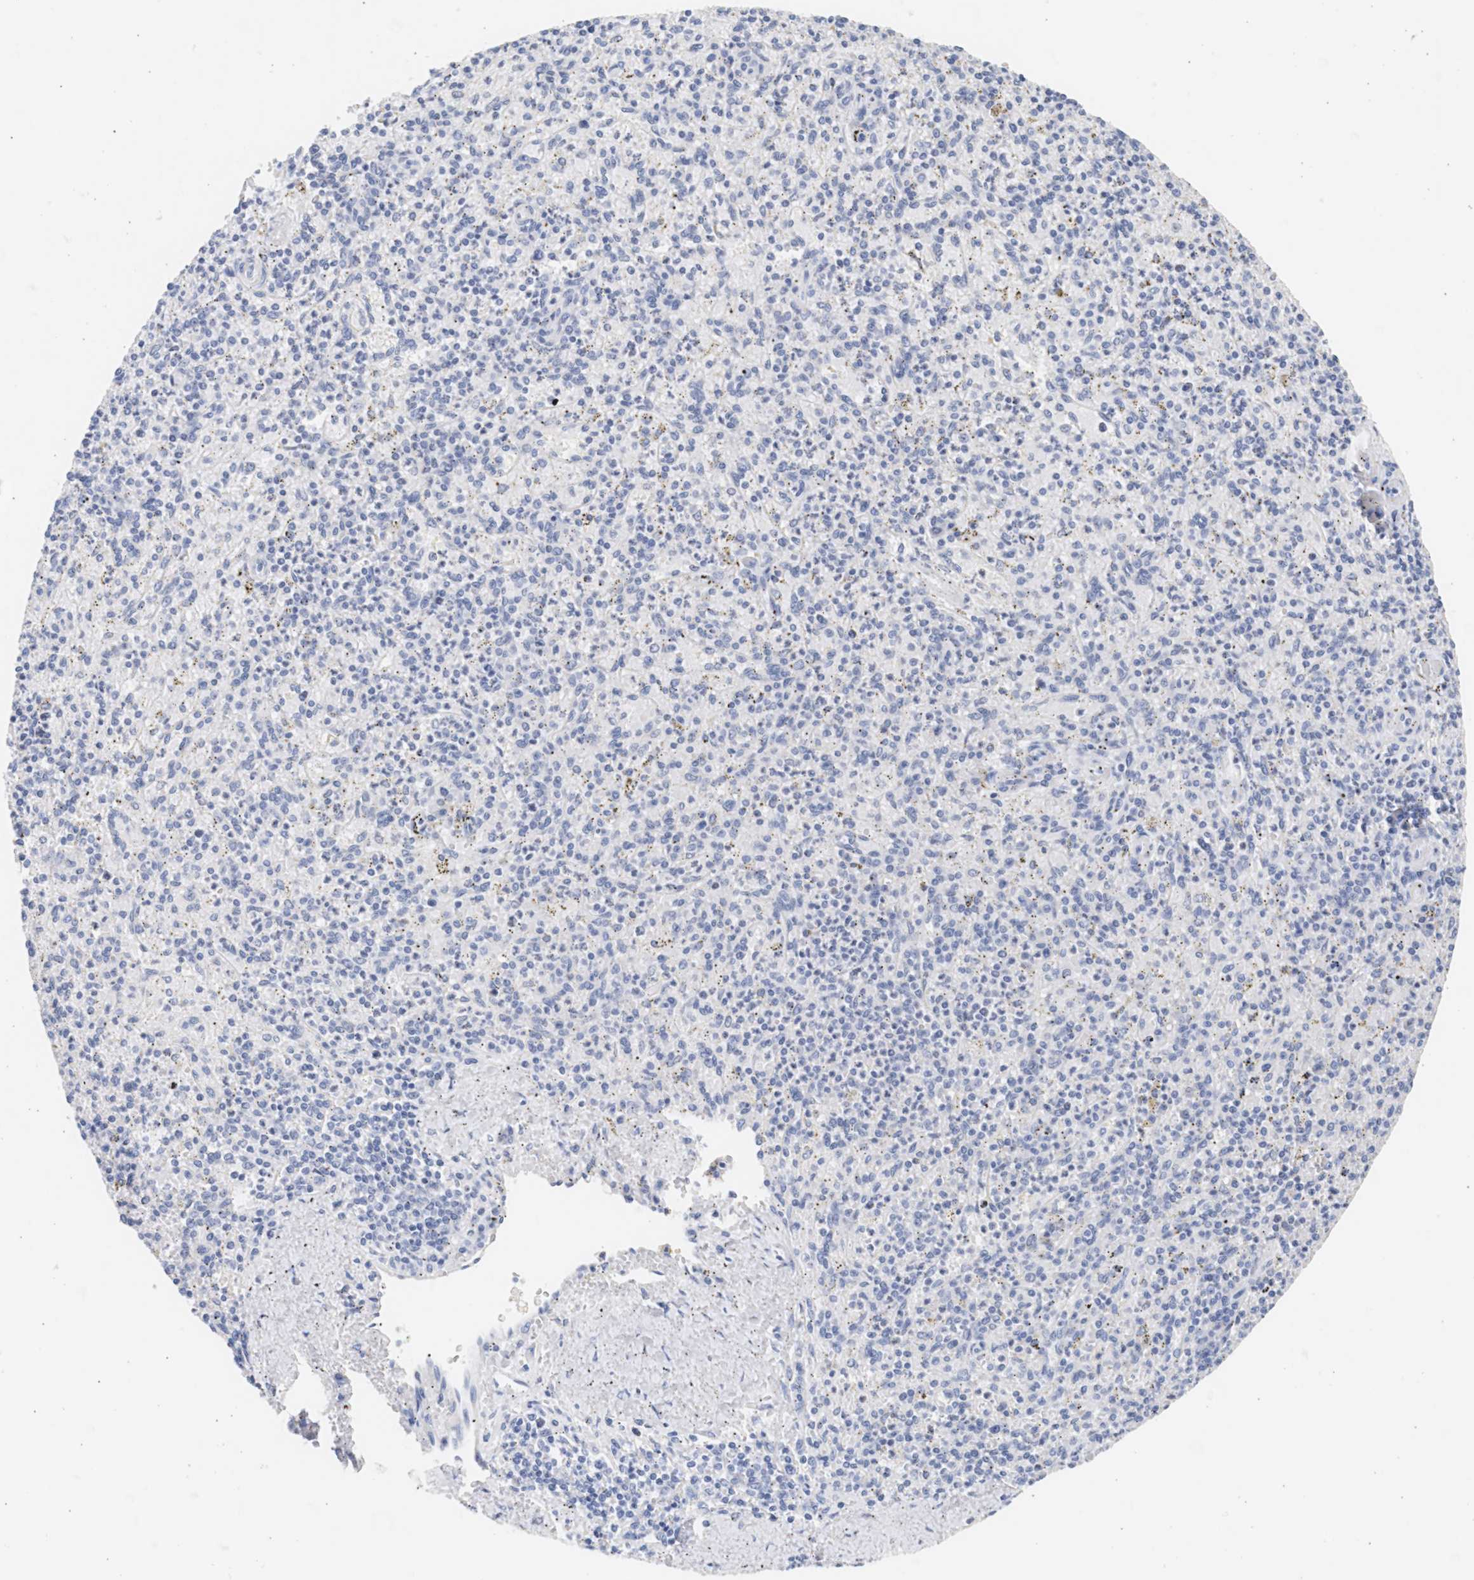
{"staining": {"intensity": "negative", "quantity": "none", "location": "none"}, "tissue": "spleen", "cell_type": "Cells in red pulp", "image_type": "normal", "snomed": [{"axis": "morphology", "description": "Normal tissue, NOS"}, {"axis": "topography", "description": "Spleen"}], "caption": "High power microscopy micrograph of an immunohistochemistry (IHC) micrograph of normal spleen, revealing no significant staining in cells in red pulp.", "gene": "SPATA3", "patient": {"sex": "male", "age": 72}}